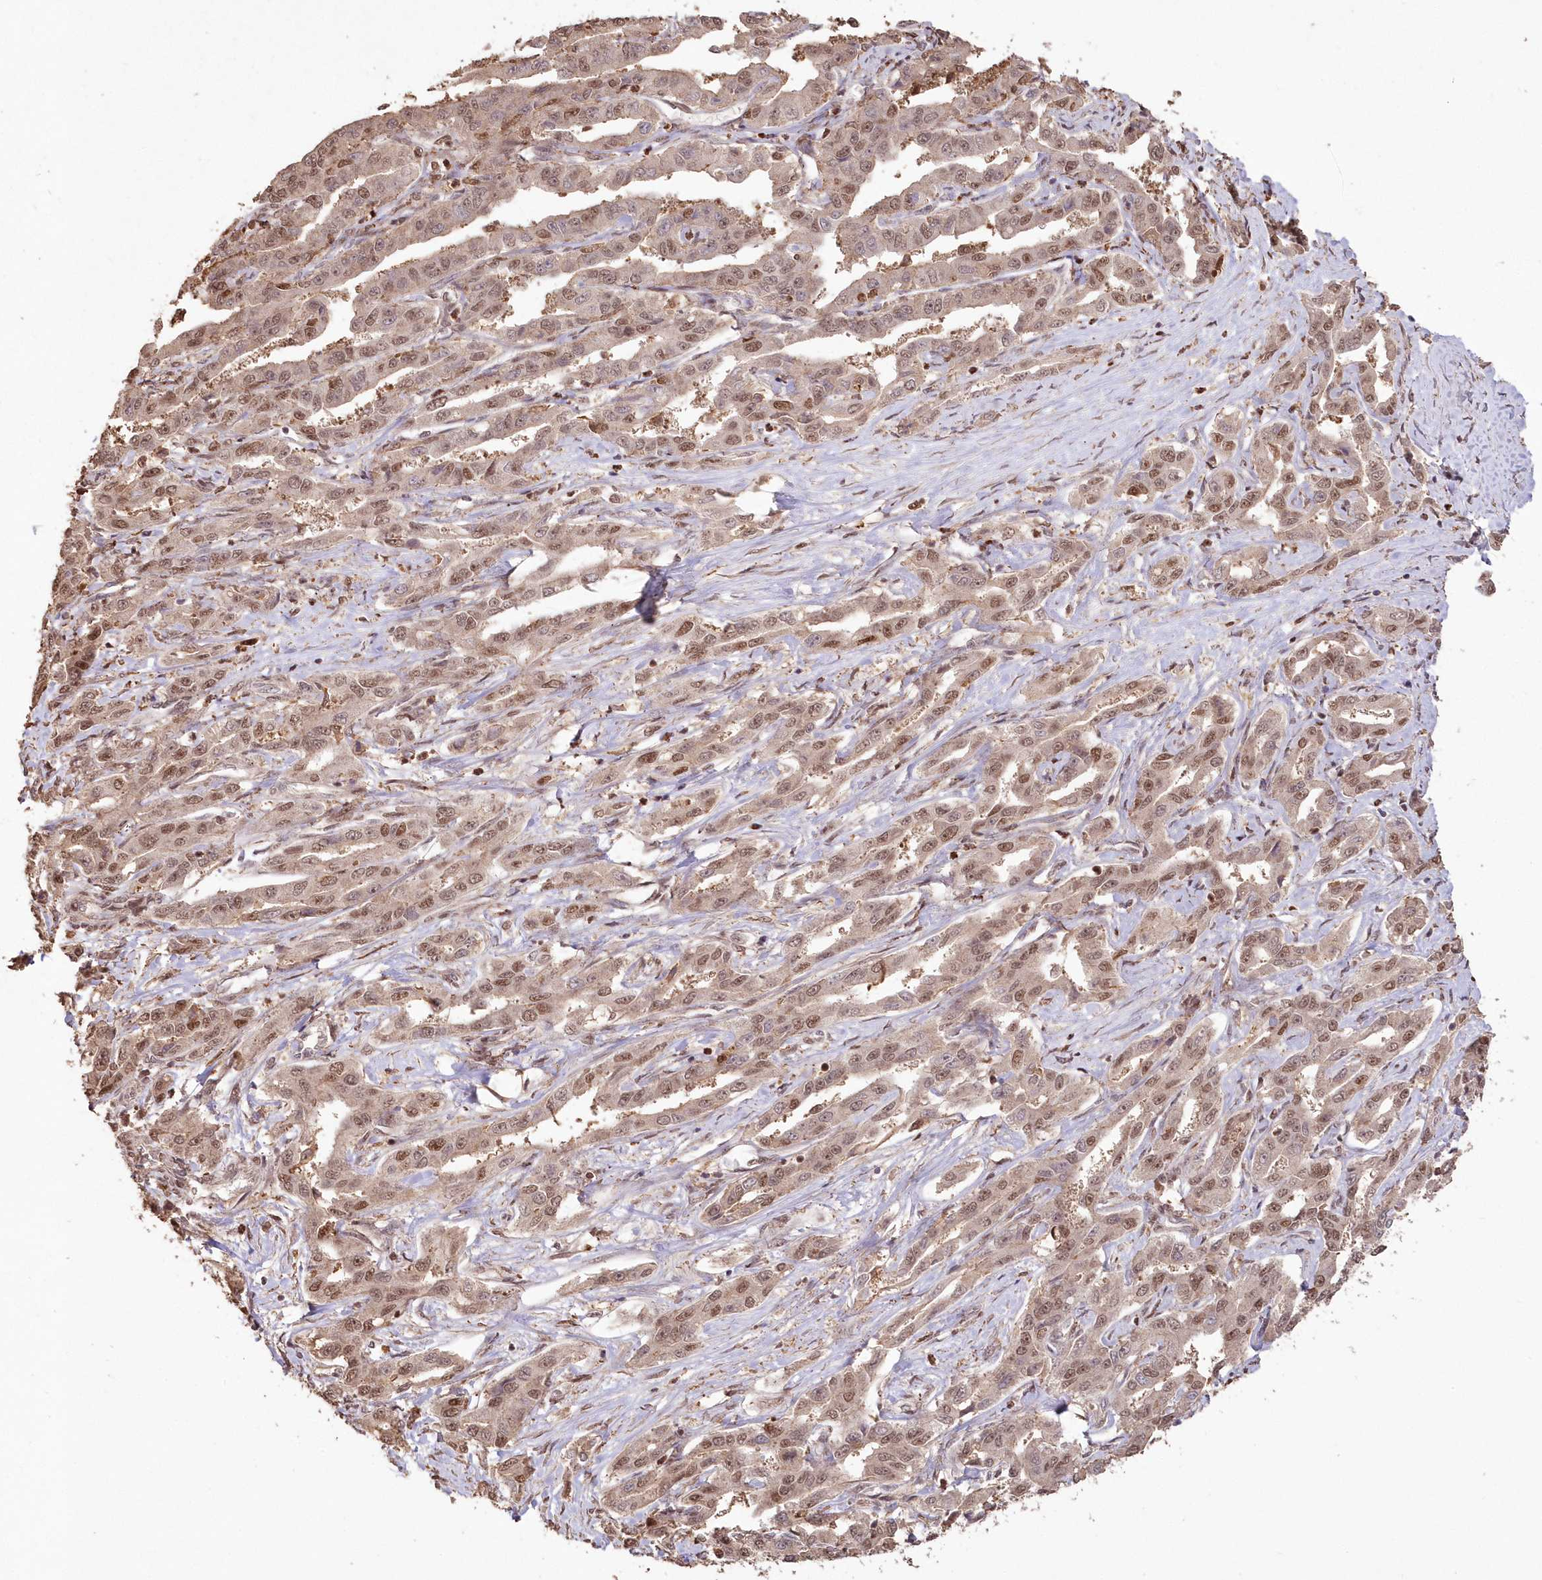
{"staining": {"intensity": "moderate", "quantity": ">75%", "location": "nuclear"}, "tissue": "liver cancer", "cell_type": "Tumor cells", "image_type": "cancer", "snomed": [{"axis": "morphology", "description": "Cholangiocarcinoma"}, {"axis": "topography", "description": "Liver"}], "caption": "A histopathology image of liver cancer (cholangiocarcinoma) stained for a protein displays moderate nuclear brown staining in tumor cells.", "gene": "PDS5A", "patient": {"sex": "male", "age": 59}}